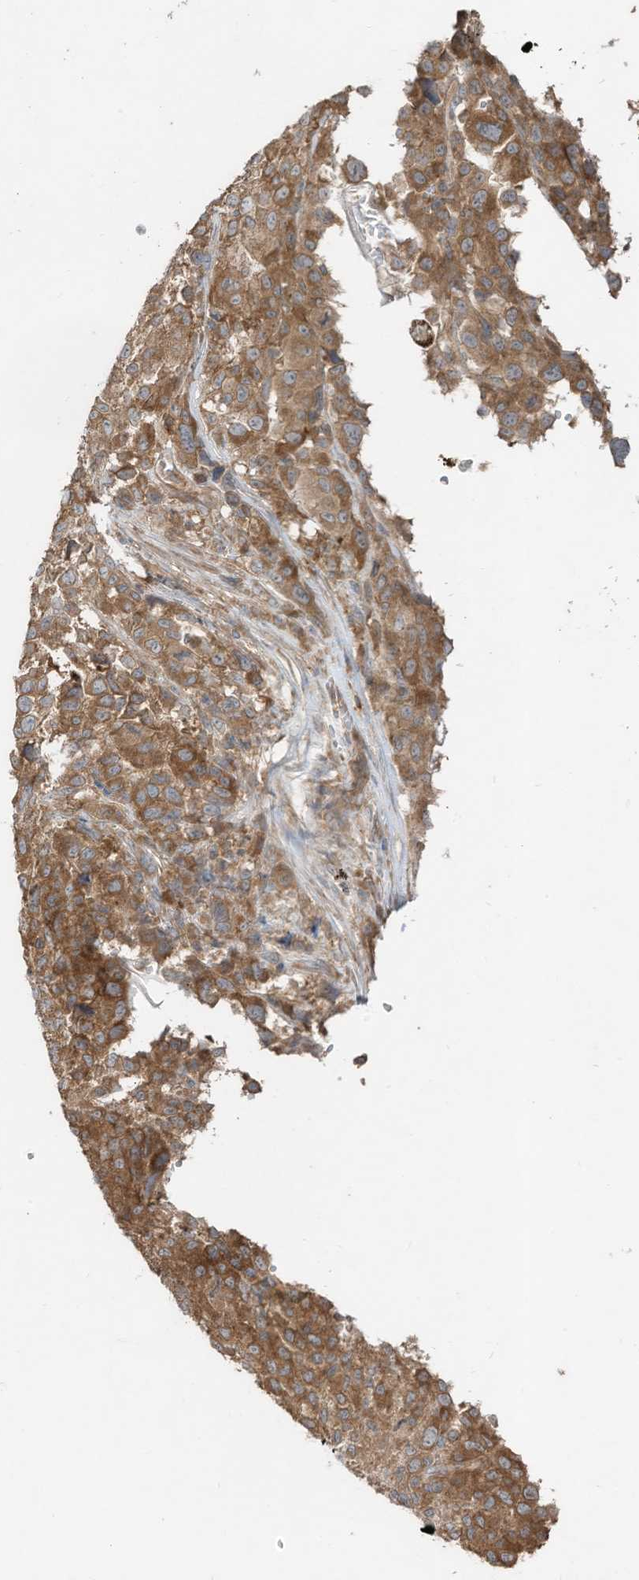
{"staining": {"intensity": "moderate", "quantity": ">75%", "location": "cytoplasmic/membranous"}, "tissue": "melanoma", "cell_type": "Tumor cells", "image_type": "cancer", "snomed": [{"axis": "morphology", "description": "Malignant melanoma, NOS"}, {"axis": "topography", "description": "Skin"}], "caption": "Moderate cytoplasmic/membranous expression is present in about >75% of tumor cells in malignant melanoma.", "gene": "LDAH", "patient": {"sex": "male", "age": 53}}